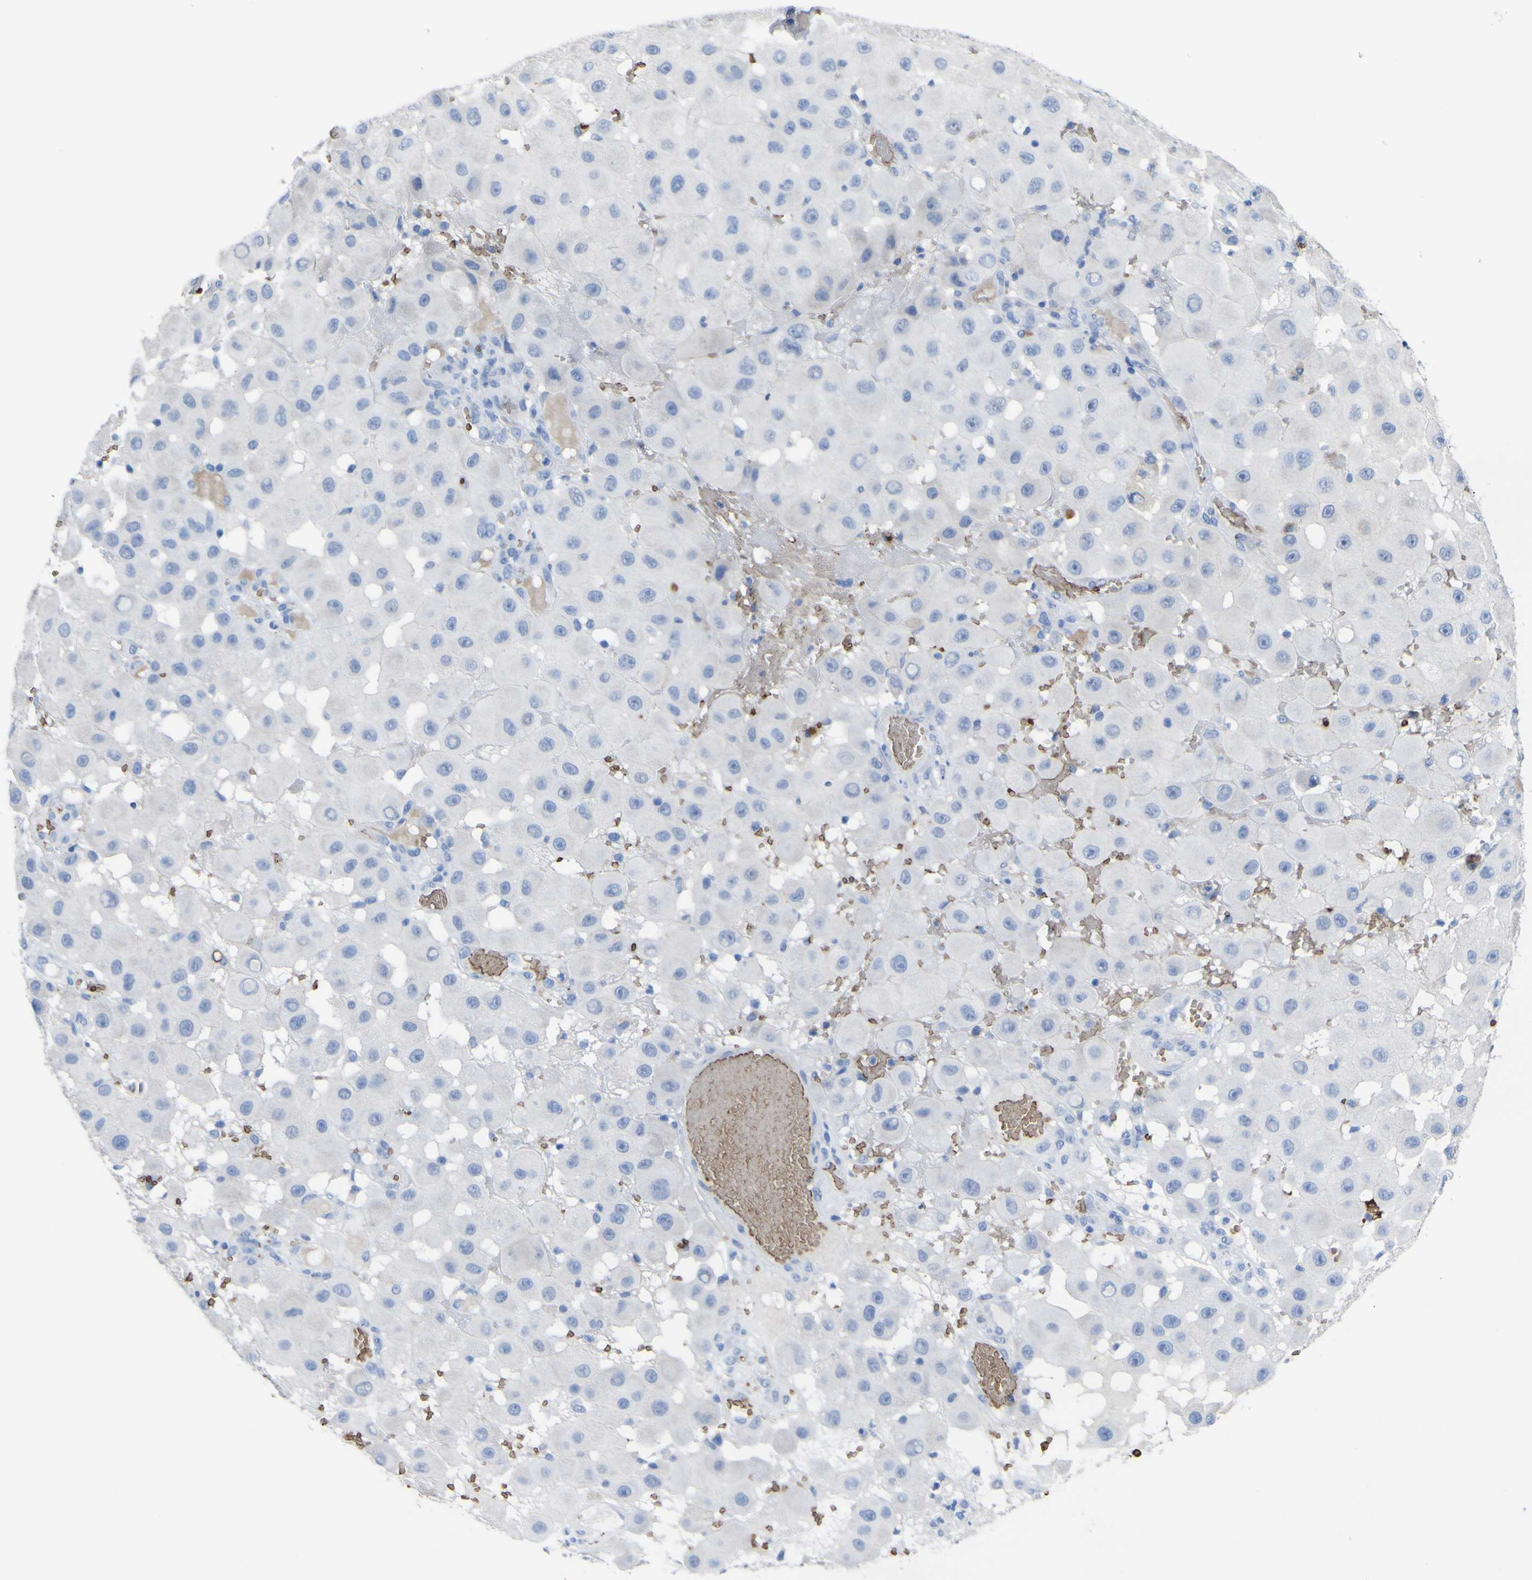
{"staining": {"intensity": "negative", "quantity": "none", "location": "none"}, "tissue": "melanoma", "cell_type": "Tumor cells", "image_type": "cancer", "snomed": [{"axis": "morphology", "description": "Malignant melanoma, NOS"}, {"axis": "topography", "description": "Skin"}], "caption": "Tumor cells show no significant staining in melanoma.", "gene": "GCM1", "patient": {"sex": "female", "age": 81}}